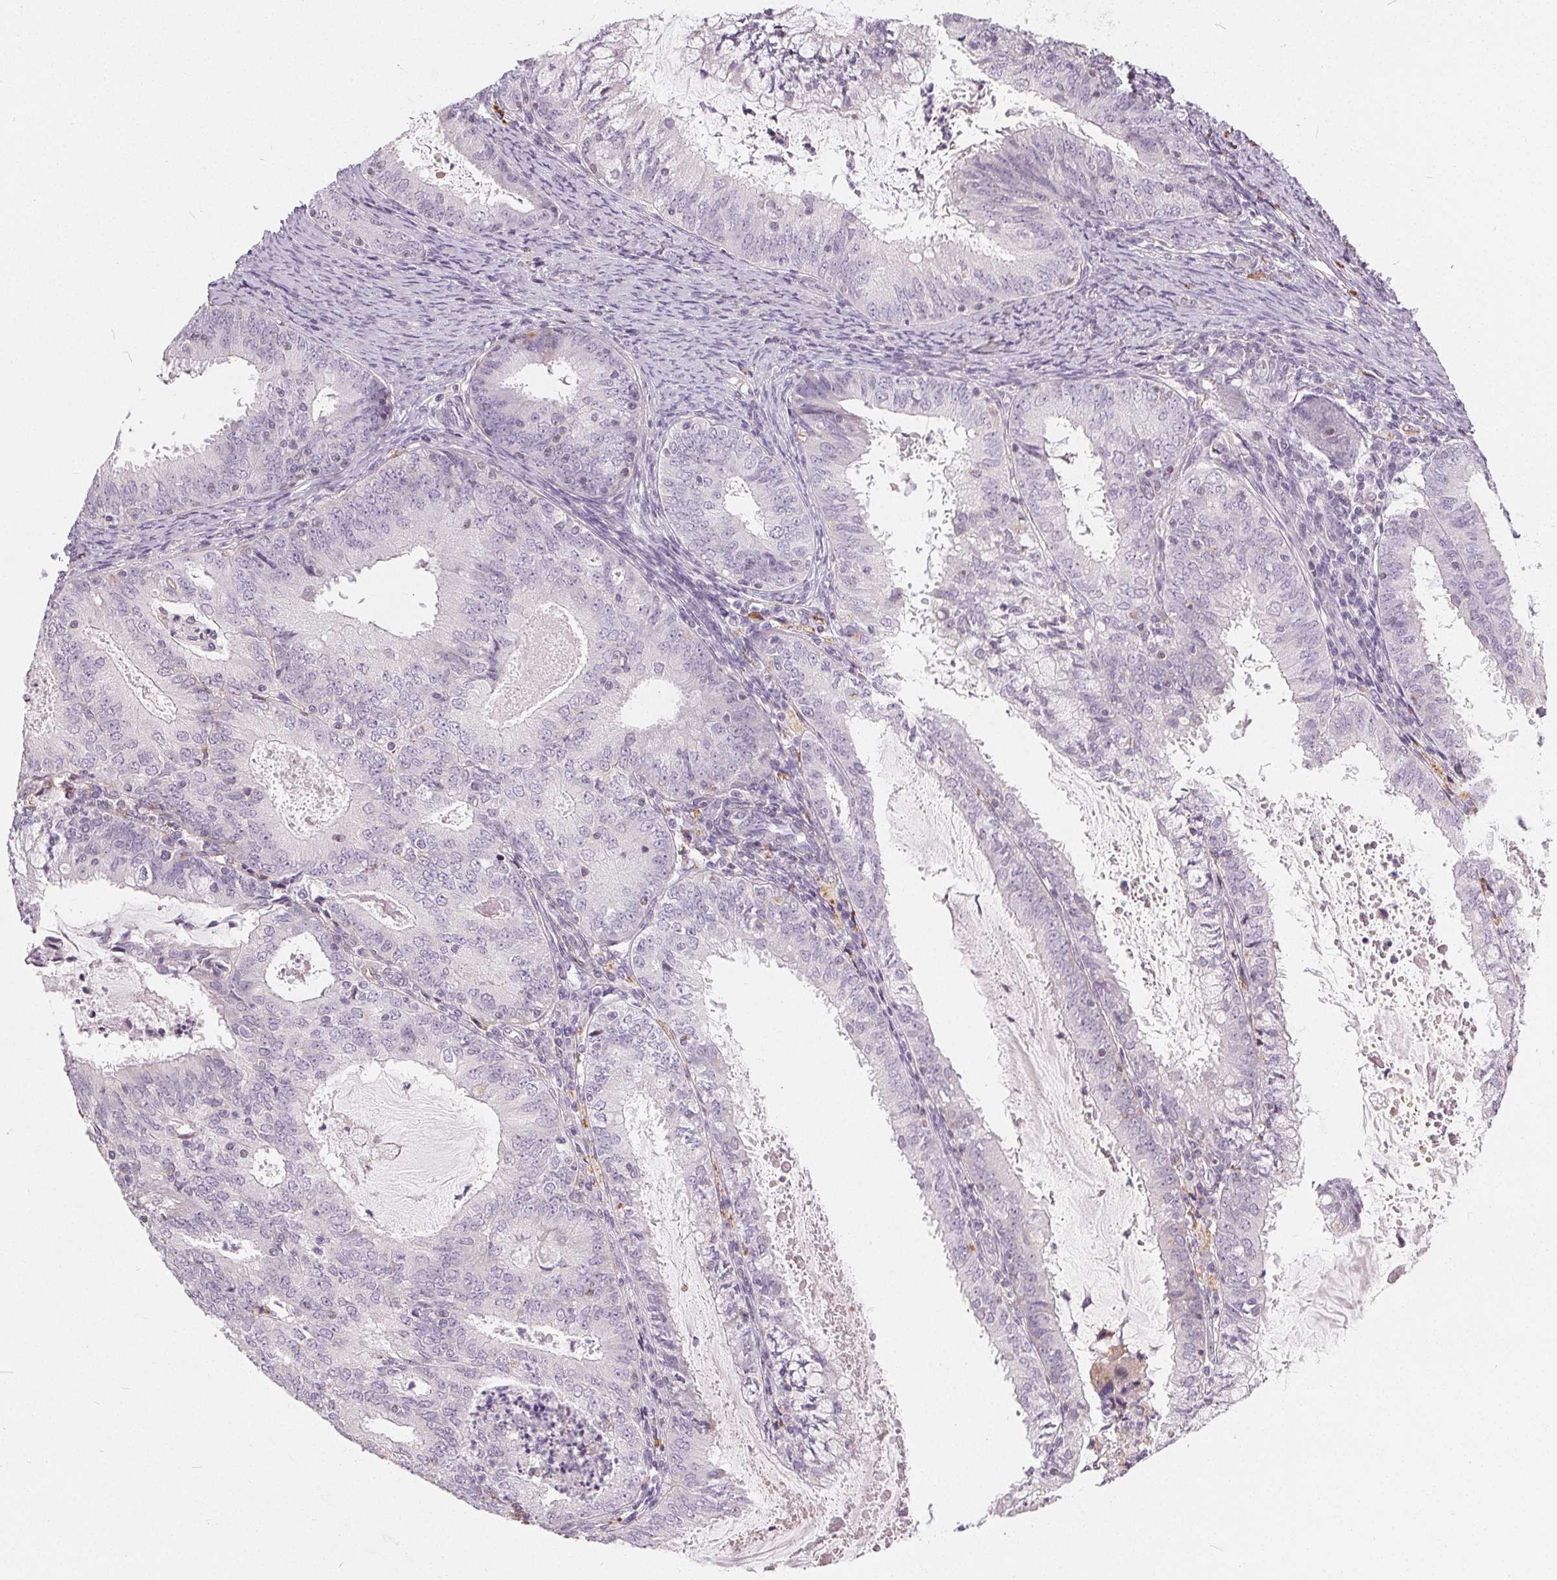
{"staining": {"intensity": "negative", "quantity": "none", "location": "none"}, "tissue": "endometrial cancer", "cell_type": "Tumor cells", "image_type": "cancer", "snomed": [{"axis": "morphology", "description": "Adenocarcinoma, NOS"}, {"axis": "topography", "description": "Endometrium"}], "caption": "IHC of endometrial cancer (adenocarcinoma) exhibits no positivity in tumor cells.", "gene": "HOPX", "patient": {"sex": "female", "age": 57}}